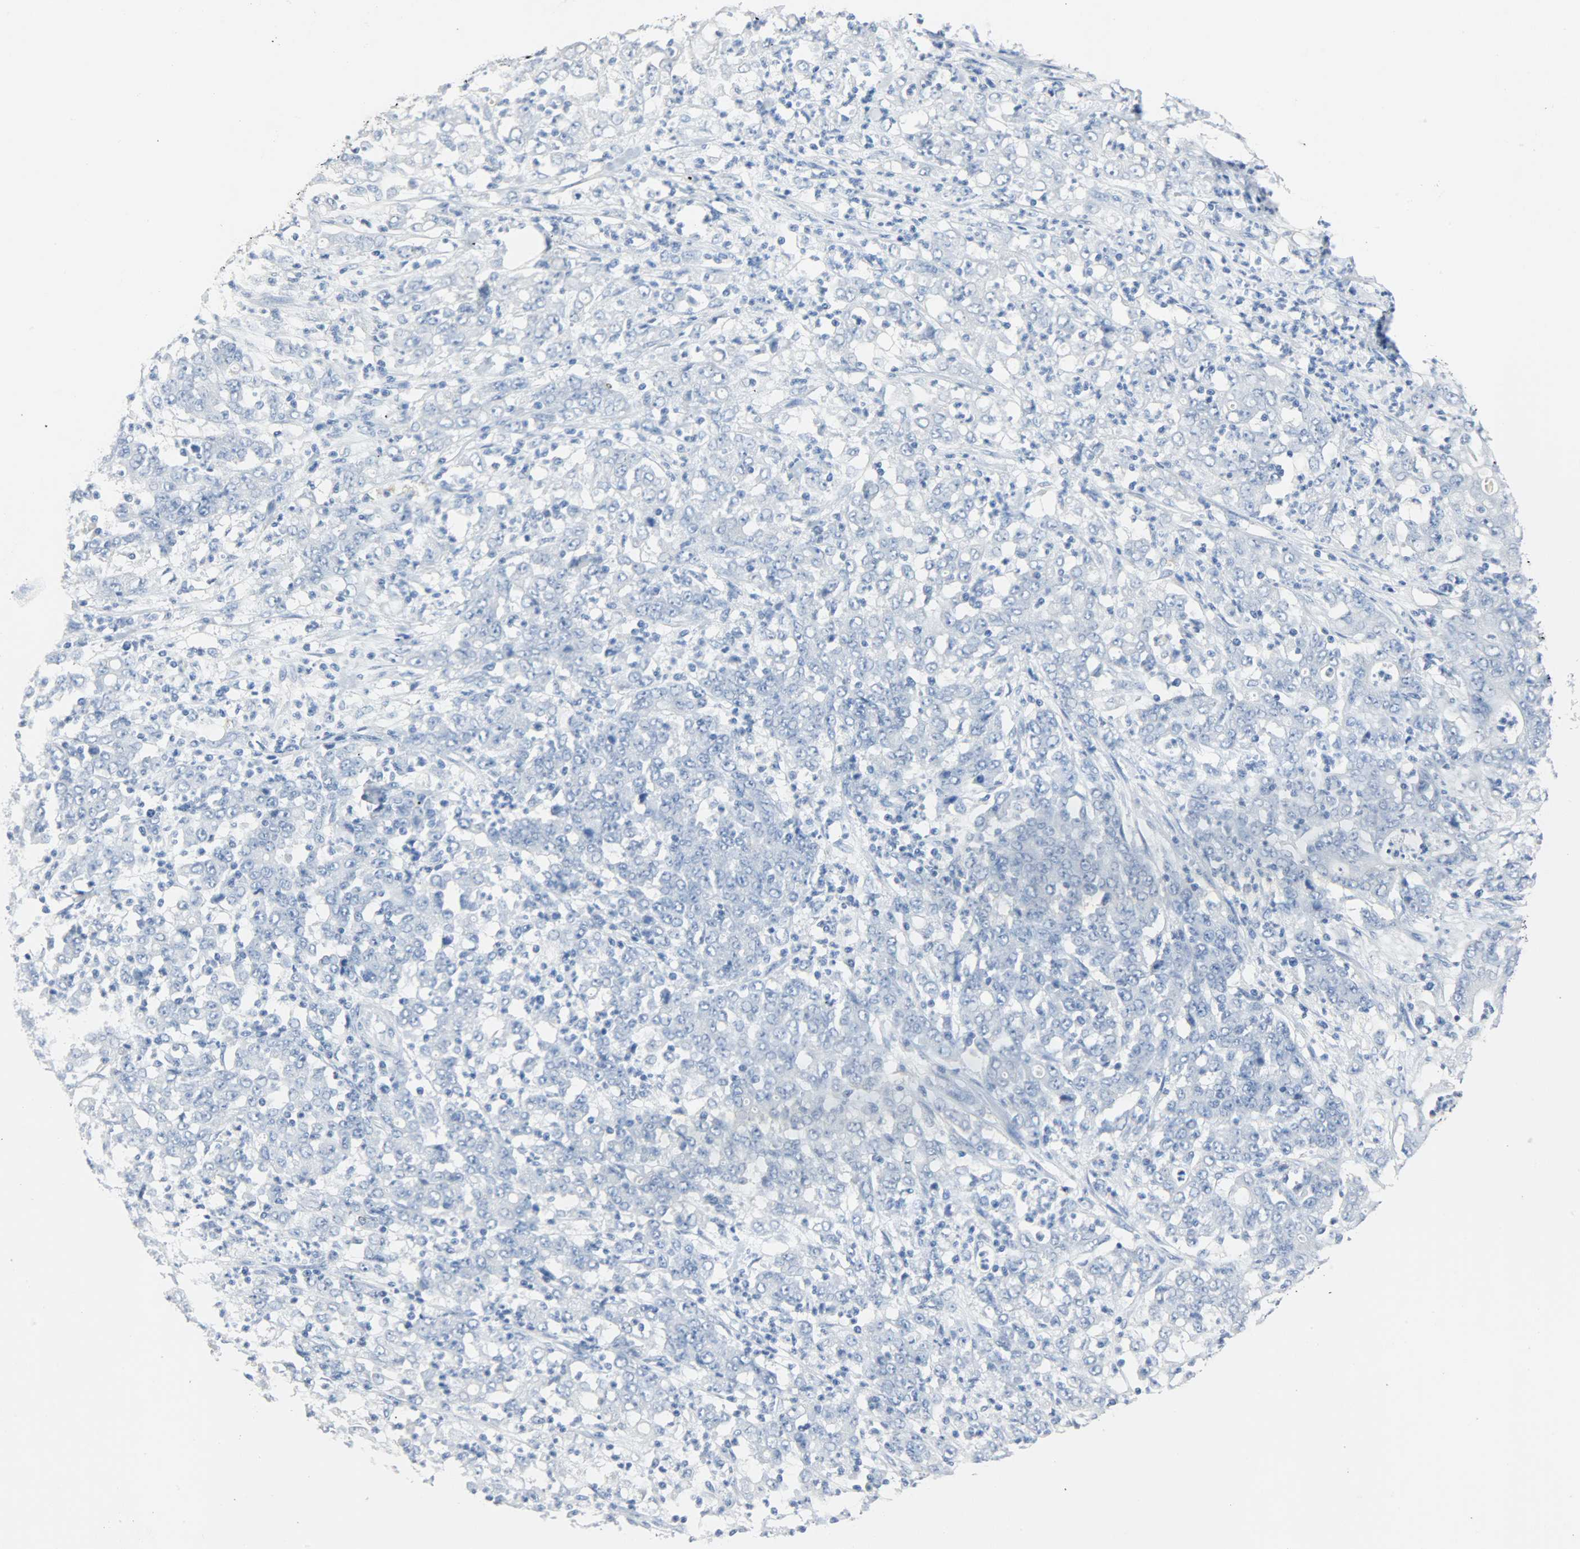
{"staining": {"intensity": "negative", "quantity": "none", "location": "none"}, "tissue": "stomach cancer", "cell_type": "Tumor cells", "image_type": "cancer", "snomed": [{"axis": "morphology", "description": "Adenocarcinoma, NOS"}, {"axis": "topography", "description": "Stomach, lower"}], "caption": "This is a histopathology image of immunohistochemistry (IHC) staining of stomach adenocarcinoma, which shows no expression in tumor cells.", "gene": "CA3", "patient": {"sex": "female", "age": 71}}